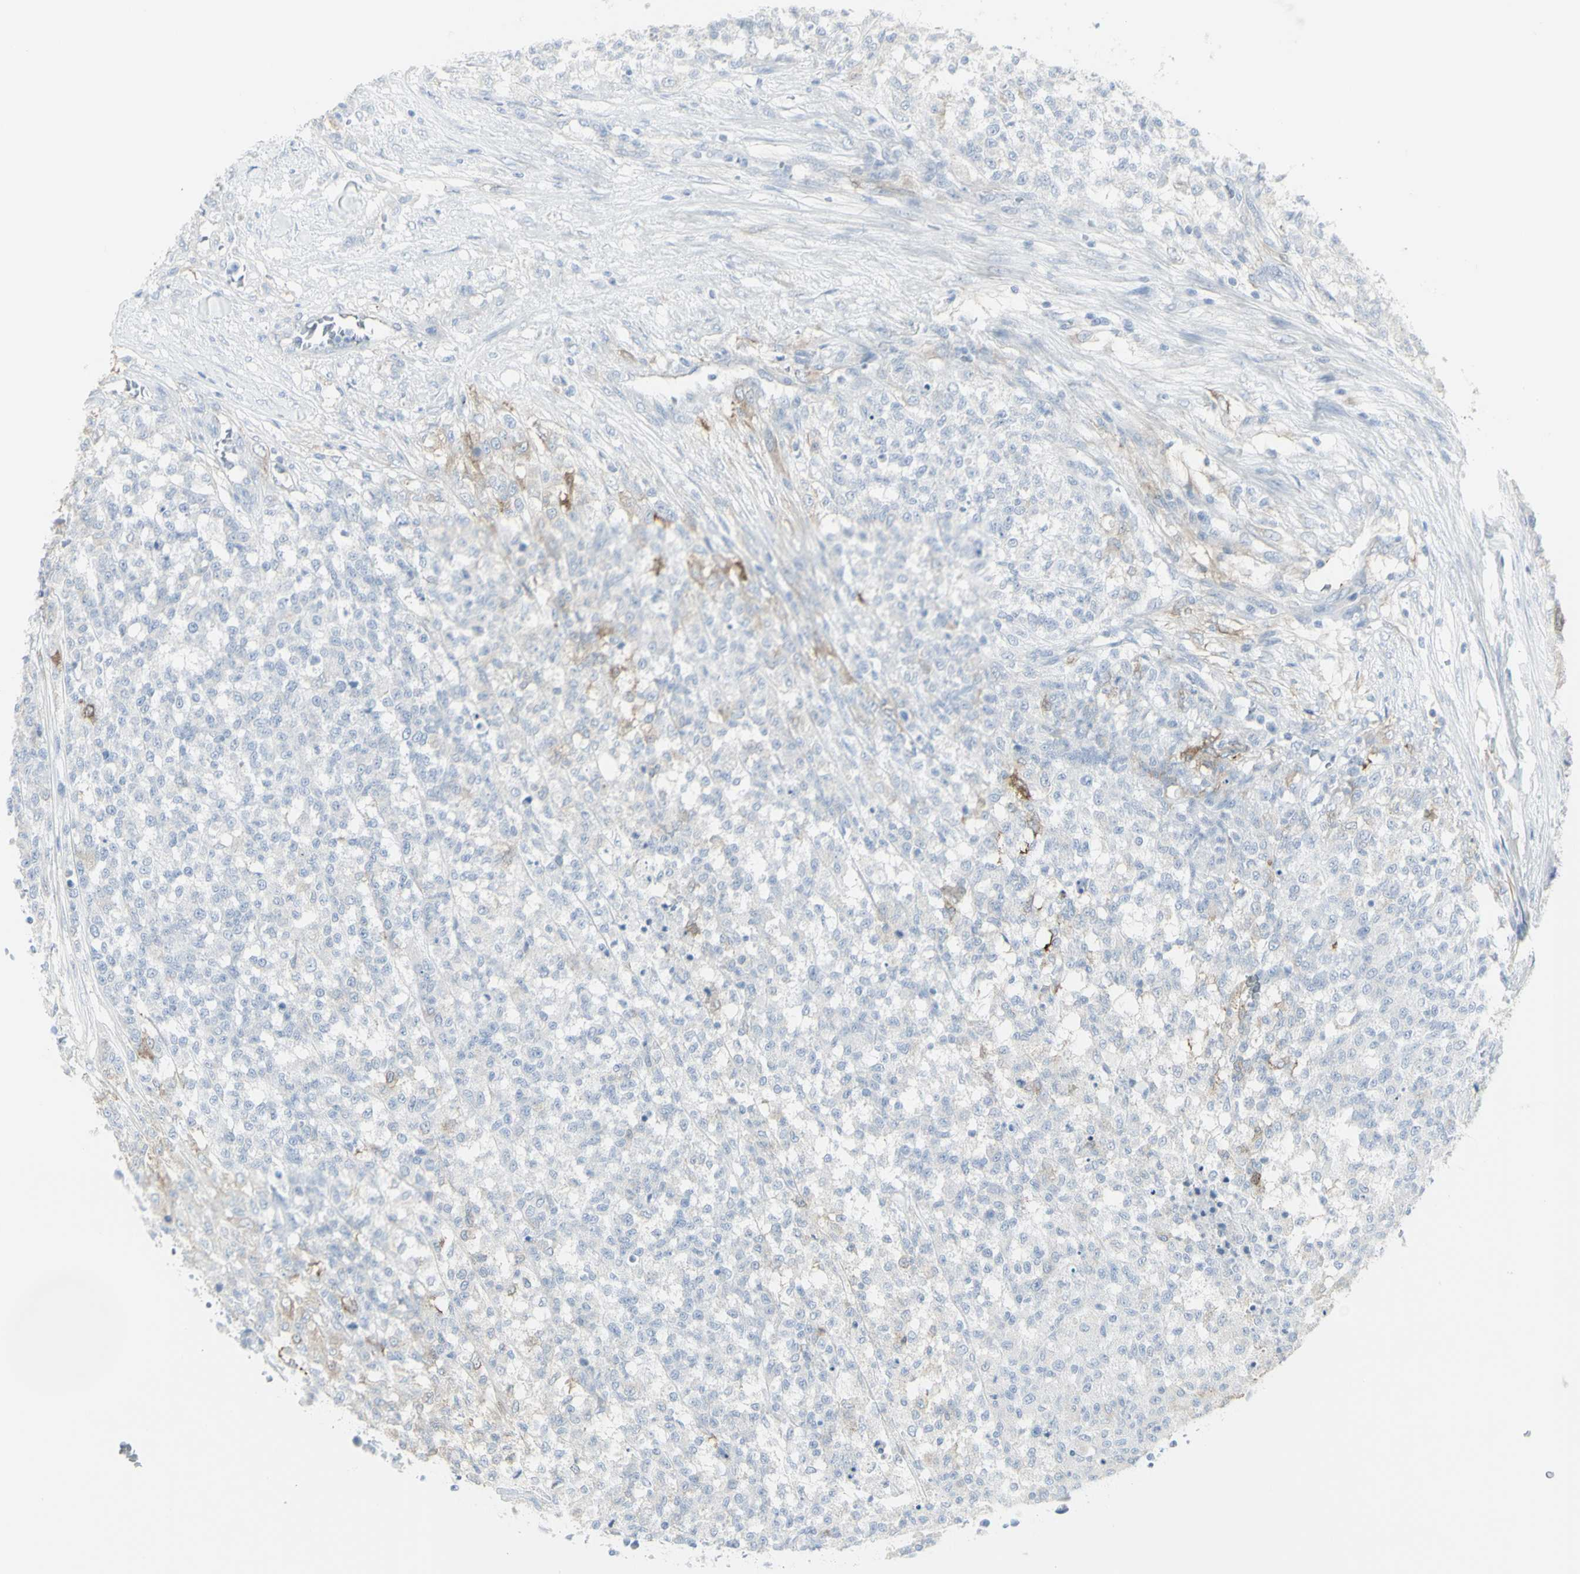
{"staining": {"intensity": "weak", "quantity": "<25%", "location": "cytoplasmic/membranous"}, "tissue": "testis cancer", "cell_type": "Tumor cells", "image_type": "cancer", "snomed": [{"axis": "morphology", "description": "Seminoma, NOS"}, {"axis": "topography", "description": "Testis"}], "caption": "A high-resolution image shows immunohistochemistry staining of testis seminoma, which exhibits no significant expression in tumor cells.", "gene": "ENSG00000198211", "patient": {"sex": "male", "age": 59}}